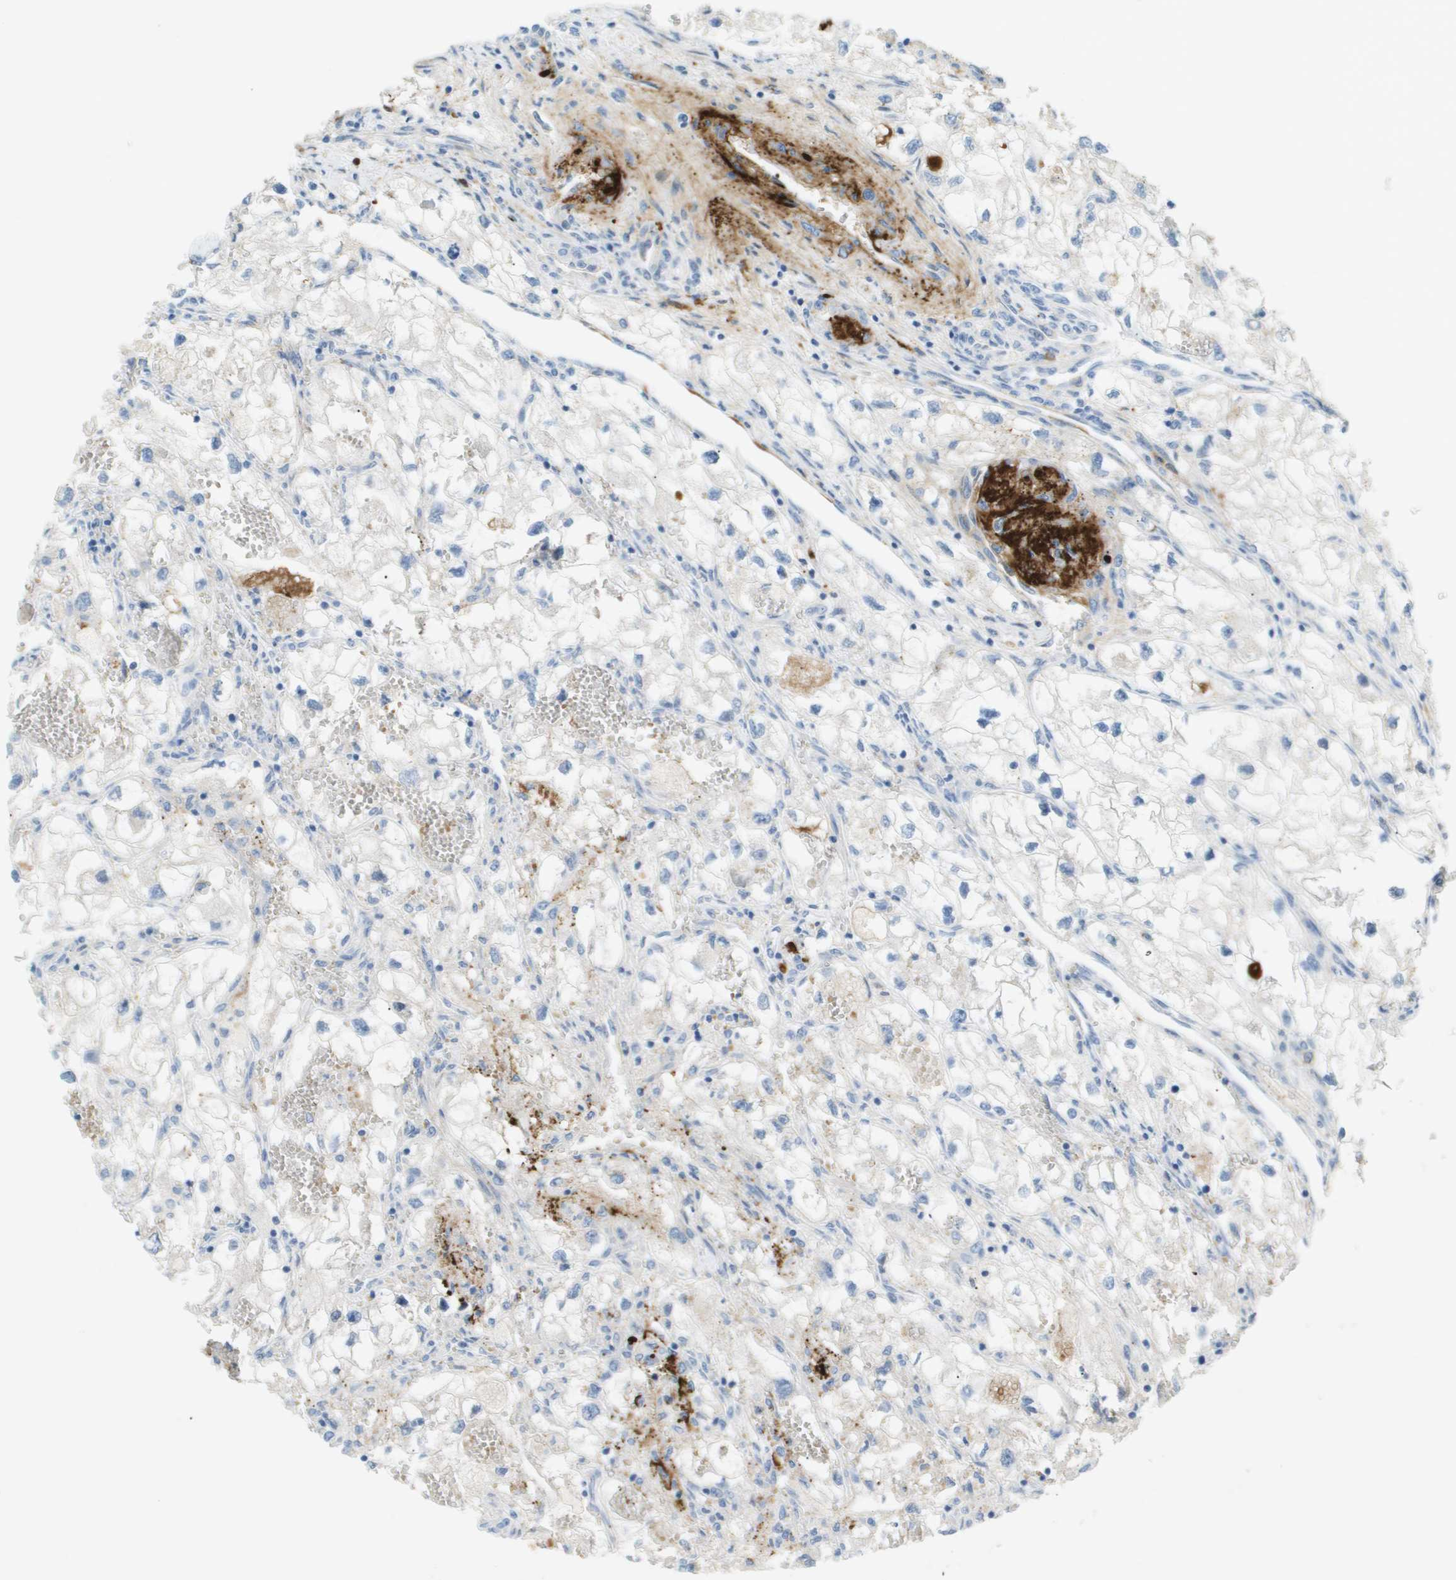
{"staining": {"intensity": "negative", "quantity": "none", "location": "none"}, "tissue": "renal cancer", "cell_type": "Tumor cells", "image_type": "cancer", "snomed": [{"axis": "morphology", "description": "Adenocarcinoma, NOS"}, {"axis": "topography", "description": "Kidney"}], "caption": "A high-resolution micrograph shows IHC staining of renal adenocarcinoma, which reveals no significant staining in tumor cells.", "gene": "VTN", "patient": {"sex": "female", "age": 70}}